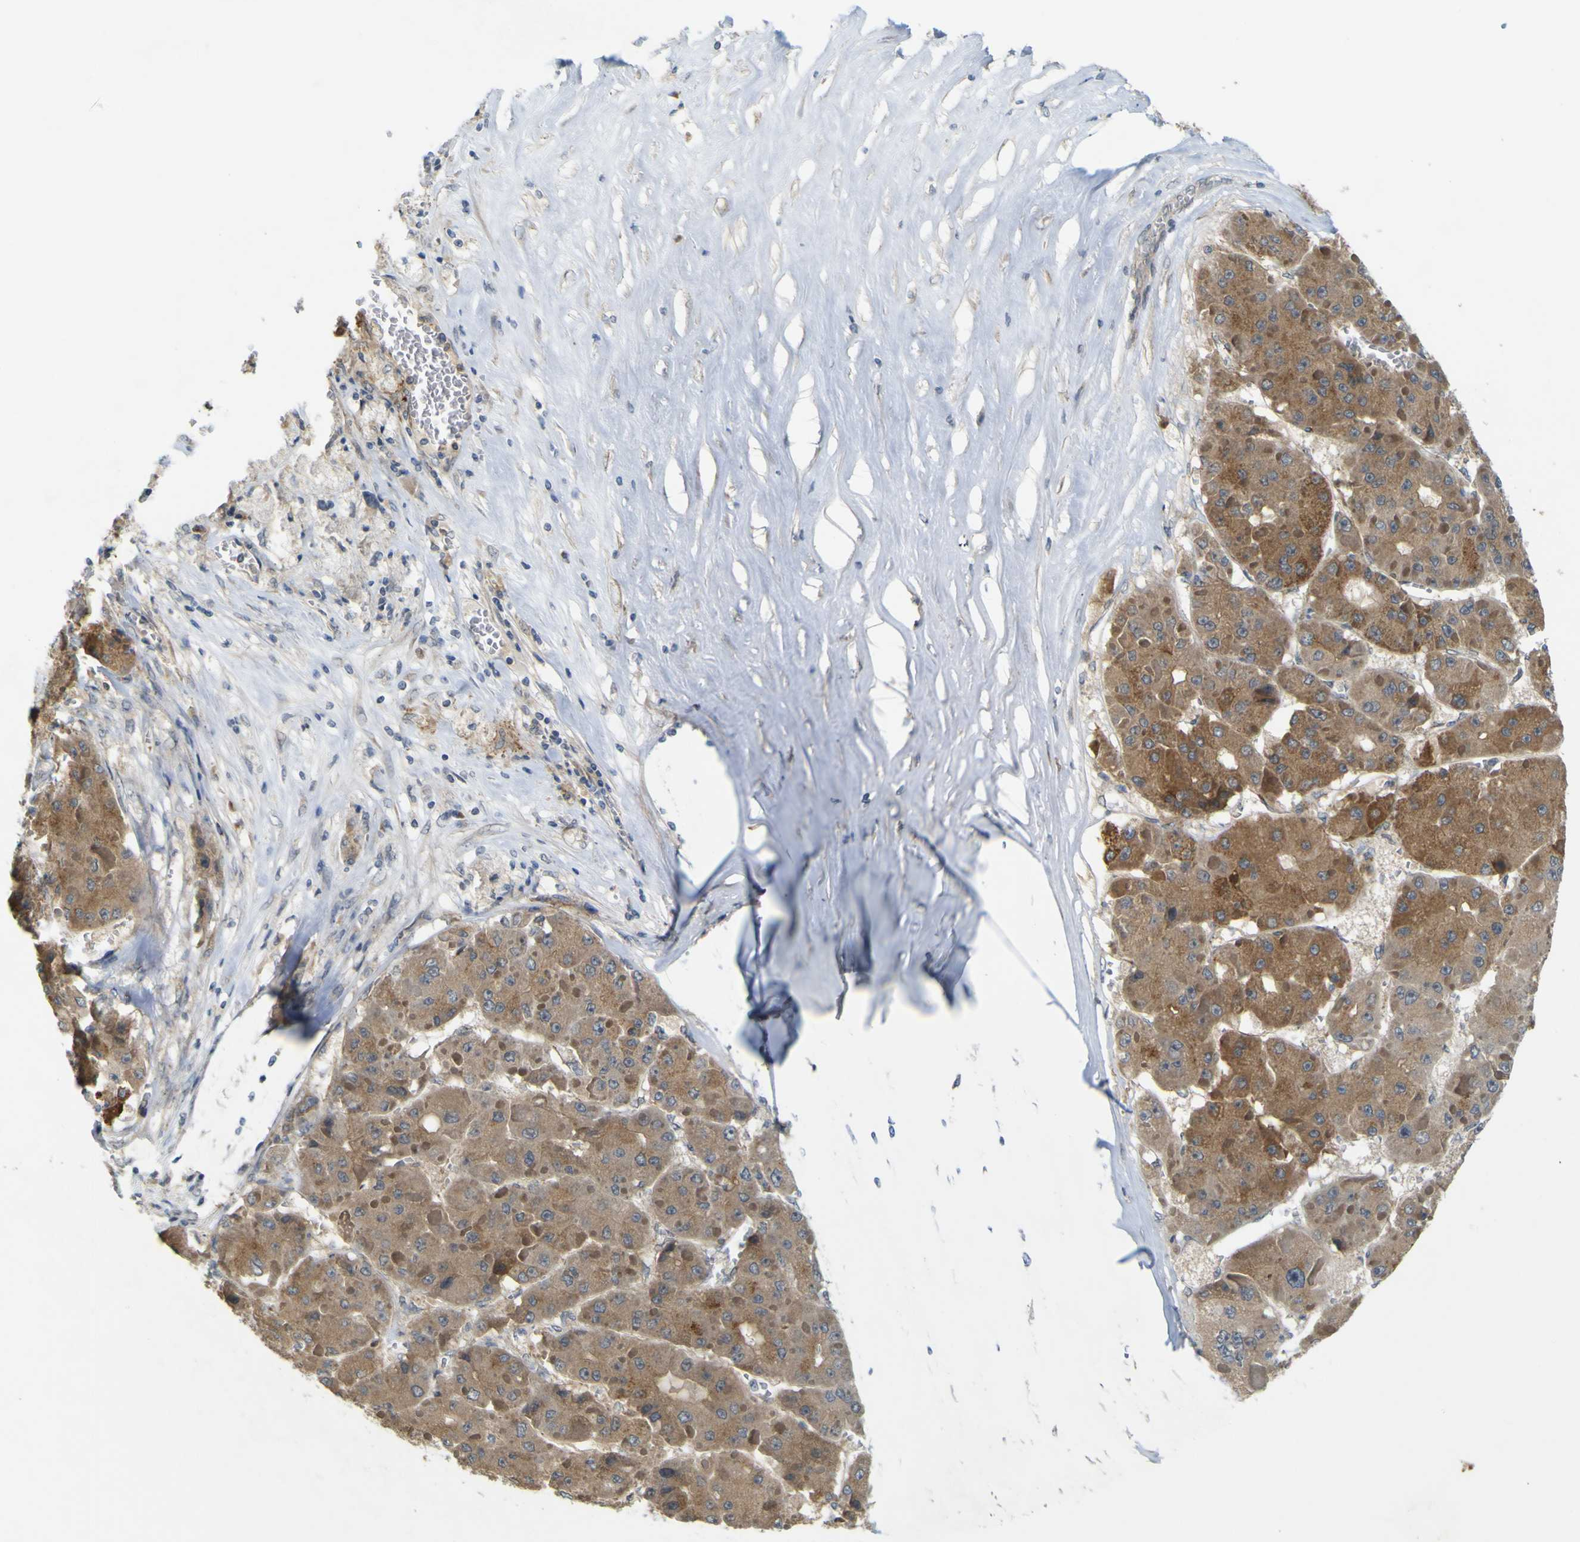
{"staining": {"intensity": "moderate", "quantity": ">75%", "location": "cytoplasmic/membranous"}, "tissue": "liver cancer", "cell_type": "Tumor cells", "image_type": "cancer", "snomed": [{"axis": "morphology", "description": "Carcinoma, Hepatocellular, NOS"}, {"axis": "topography", "description": "Liver"}], "caption": "Liver hepatocellular carcinoma stained for a protein (brown) shows moderate cytoplasmic/membranous positive positivity in about >75% of tumor cells.", "gene": "IGF2R", "patient": {"sex": "female", "age": 73}}